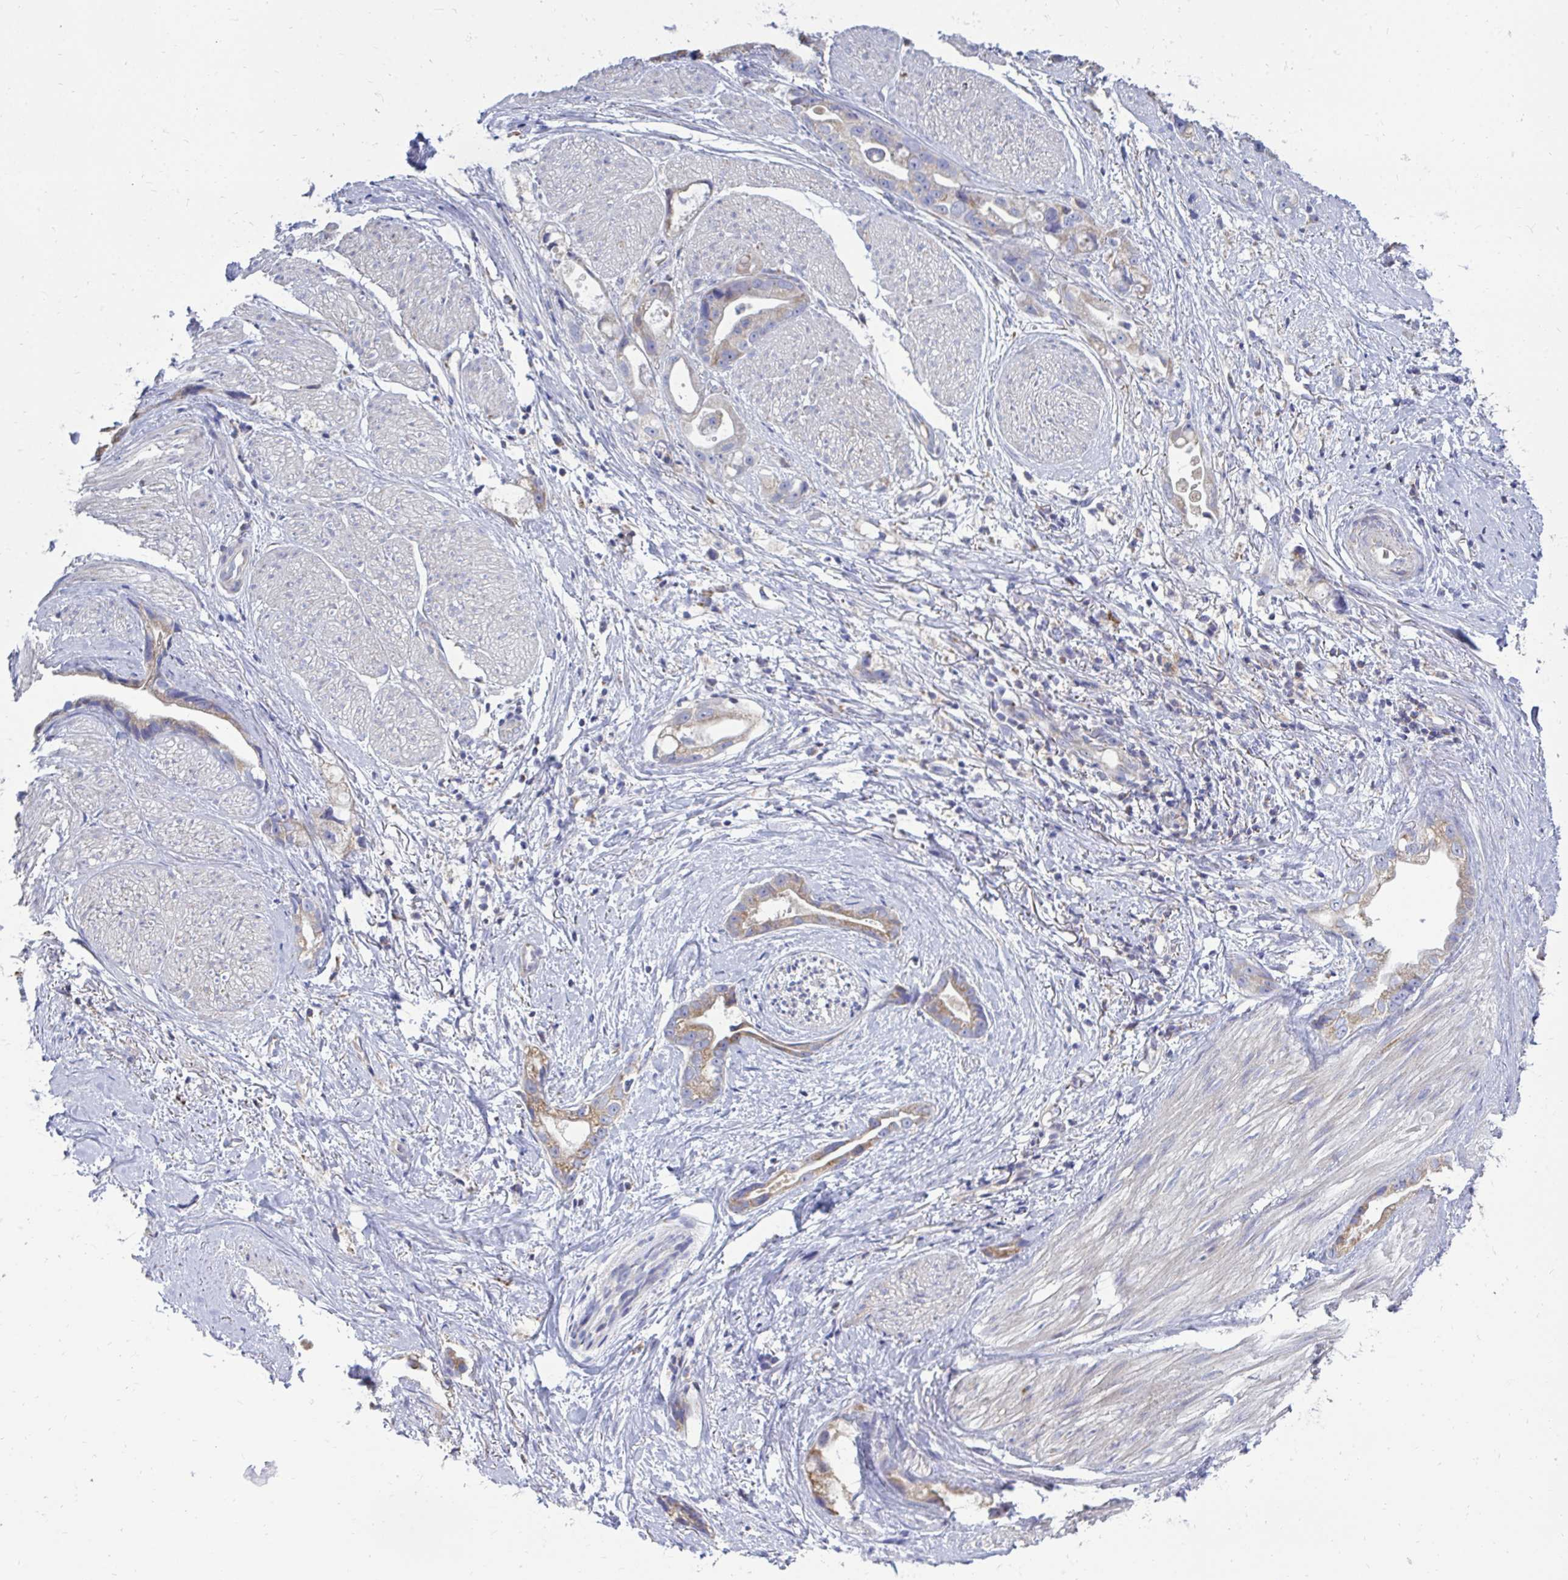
{"staining": {"intensity": "moderate", "quantity": ">75%", "location": "cytoplasmic/membranous"}, "tissue": "stomach cancer", "cell_type": "Tumor cells", "image_type": "cancer", "snomed": [{"axis": "morphology", "description": "Adenocarcinoma, NOS"}, {"axis": "topography", "description": "Stomach"}], "caption": "Protein positivity by immunohistochemistry (IHC) reveals moderate cytoplasmic/membranous positivity in approximately >75% of tumor cells in stomach adenocarcinoma. (DAB = brown stain, brightfield microscopy at high magnification).", "gene": "OR10R2", "patient": {"sex": "male", "age": 55}}